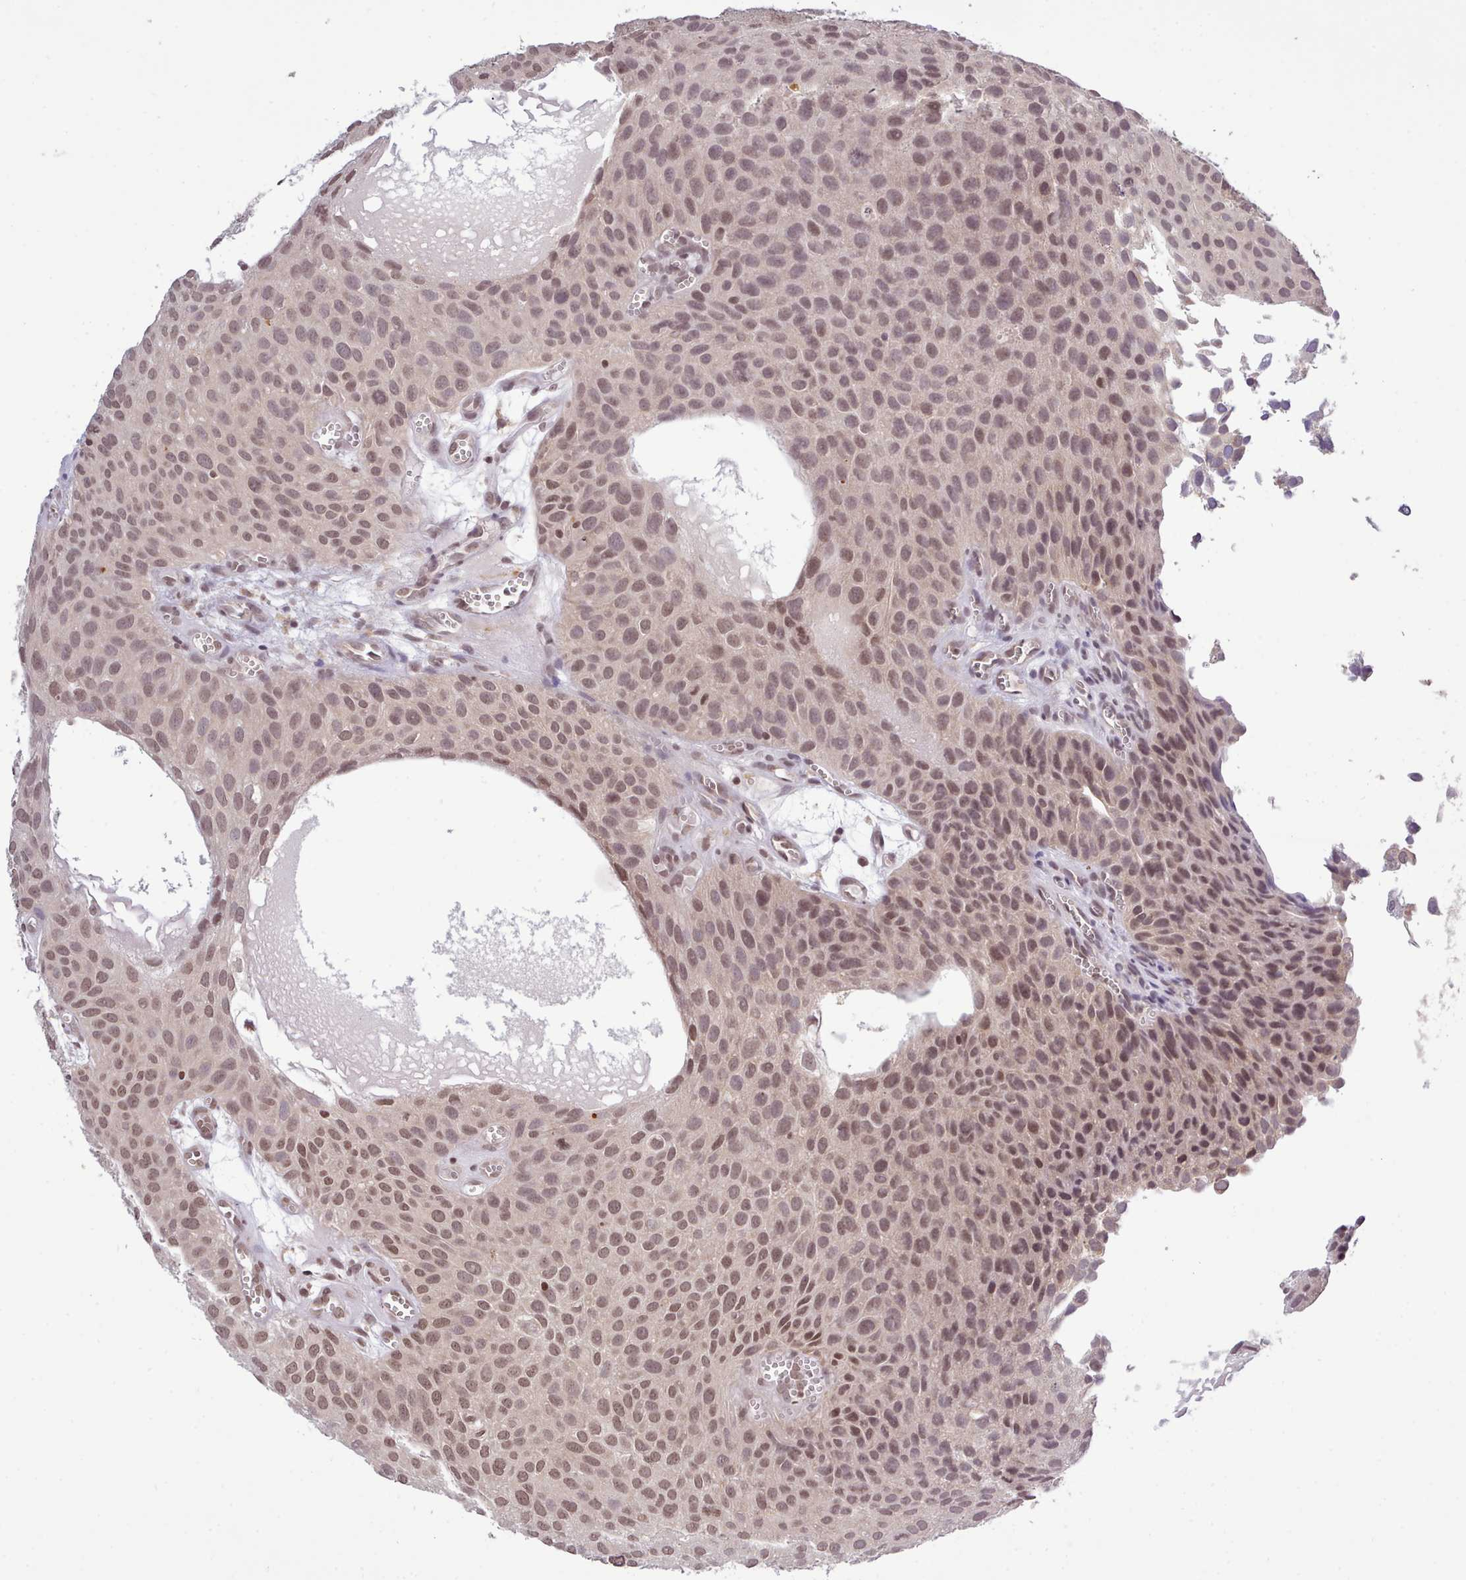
{"staining": {"intensity": "moderate", "quantity": ">75%", "location": "nuclear"}, "tissue": "urothelial cancer", "cell_type": "Tumor cells", "image_type": "cancer", "snomed": [{"axis": "morphology", "description": "Urothelial carcinoma, Low grade"}, {"axis": "topography", "description": "Urinary bladder"}], "caption": "Protein expression by IHC reveals moderate nuclear staining in approximately >75% of tumor cells in urothelial cancer.", "gene": "ARL17A", "patient": {"sex": "male", "age": 88}}